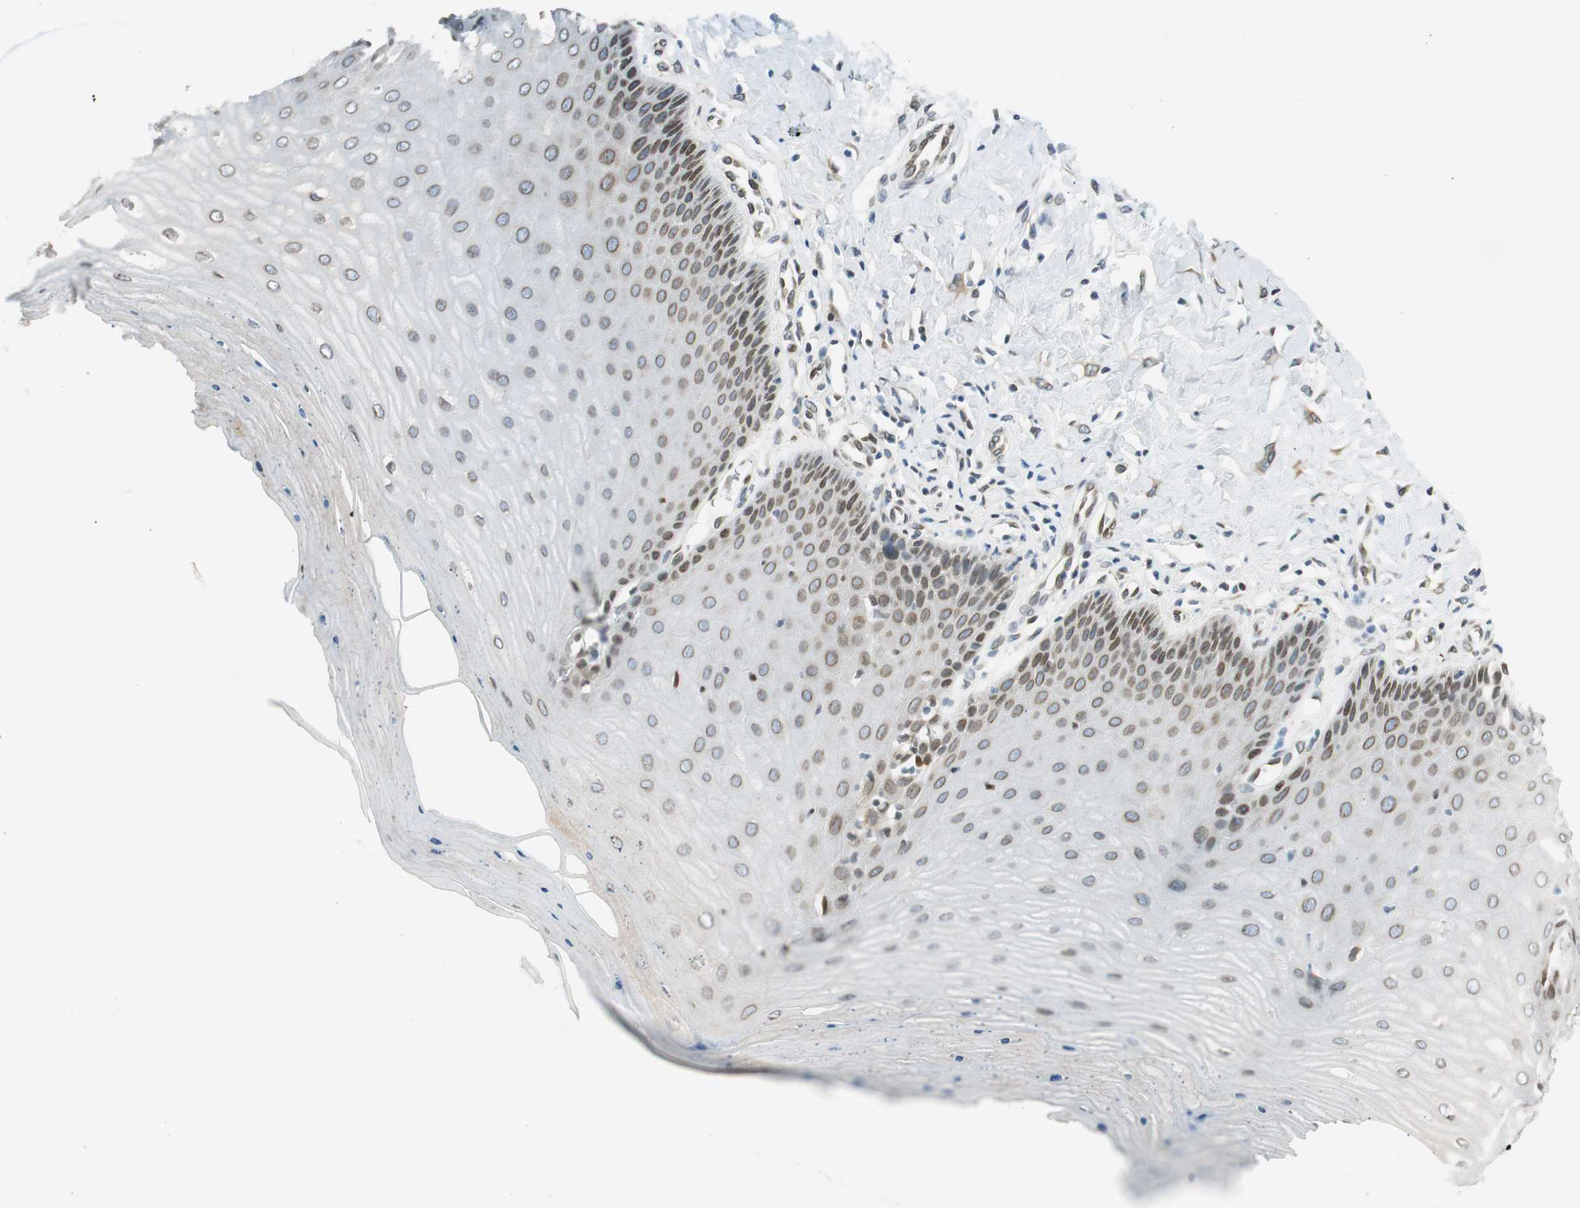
{"staining": {"intensity": "negative", "quantity": "none", "location": "none"}, "tissue": "cervix", "cell_type": "Glandular cells", "image_type": "normal", "snomed": [{"axis": "morphology", "description": "Normal tissue, NOS"}, {"axis": "topography", "description": "Cervix"}], "caption": "A high-resolution image shows immunohistochemistry staining of unremarkable cervix, which exhibits no significant staining in glandular cells. Nuclei are stained in blue.", "gene": "TMEM260", "patient": {"sex": "female", "age": 55}}